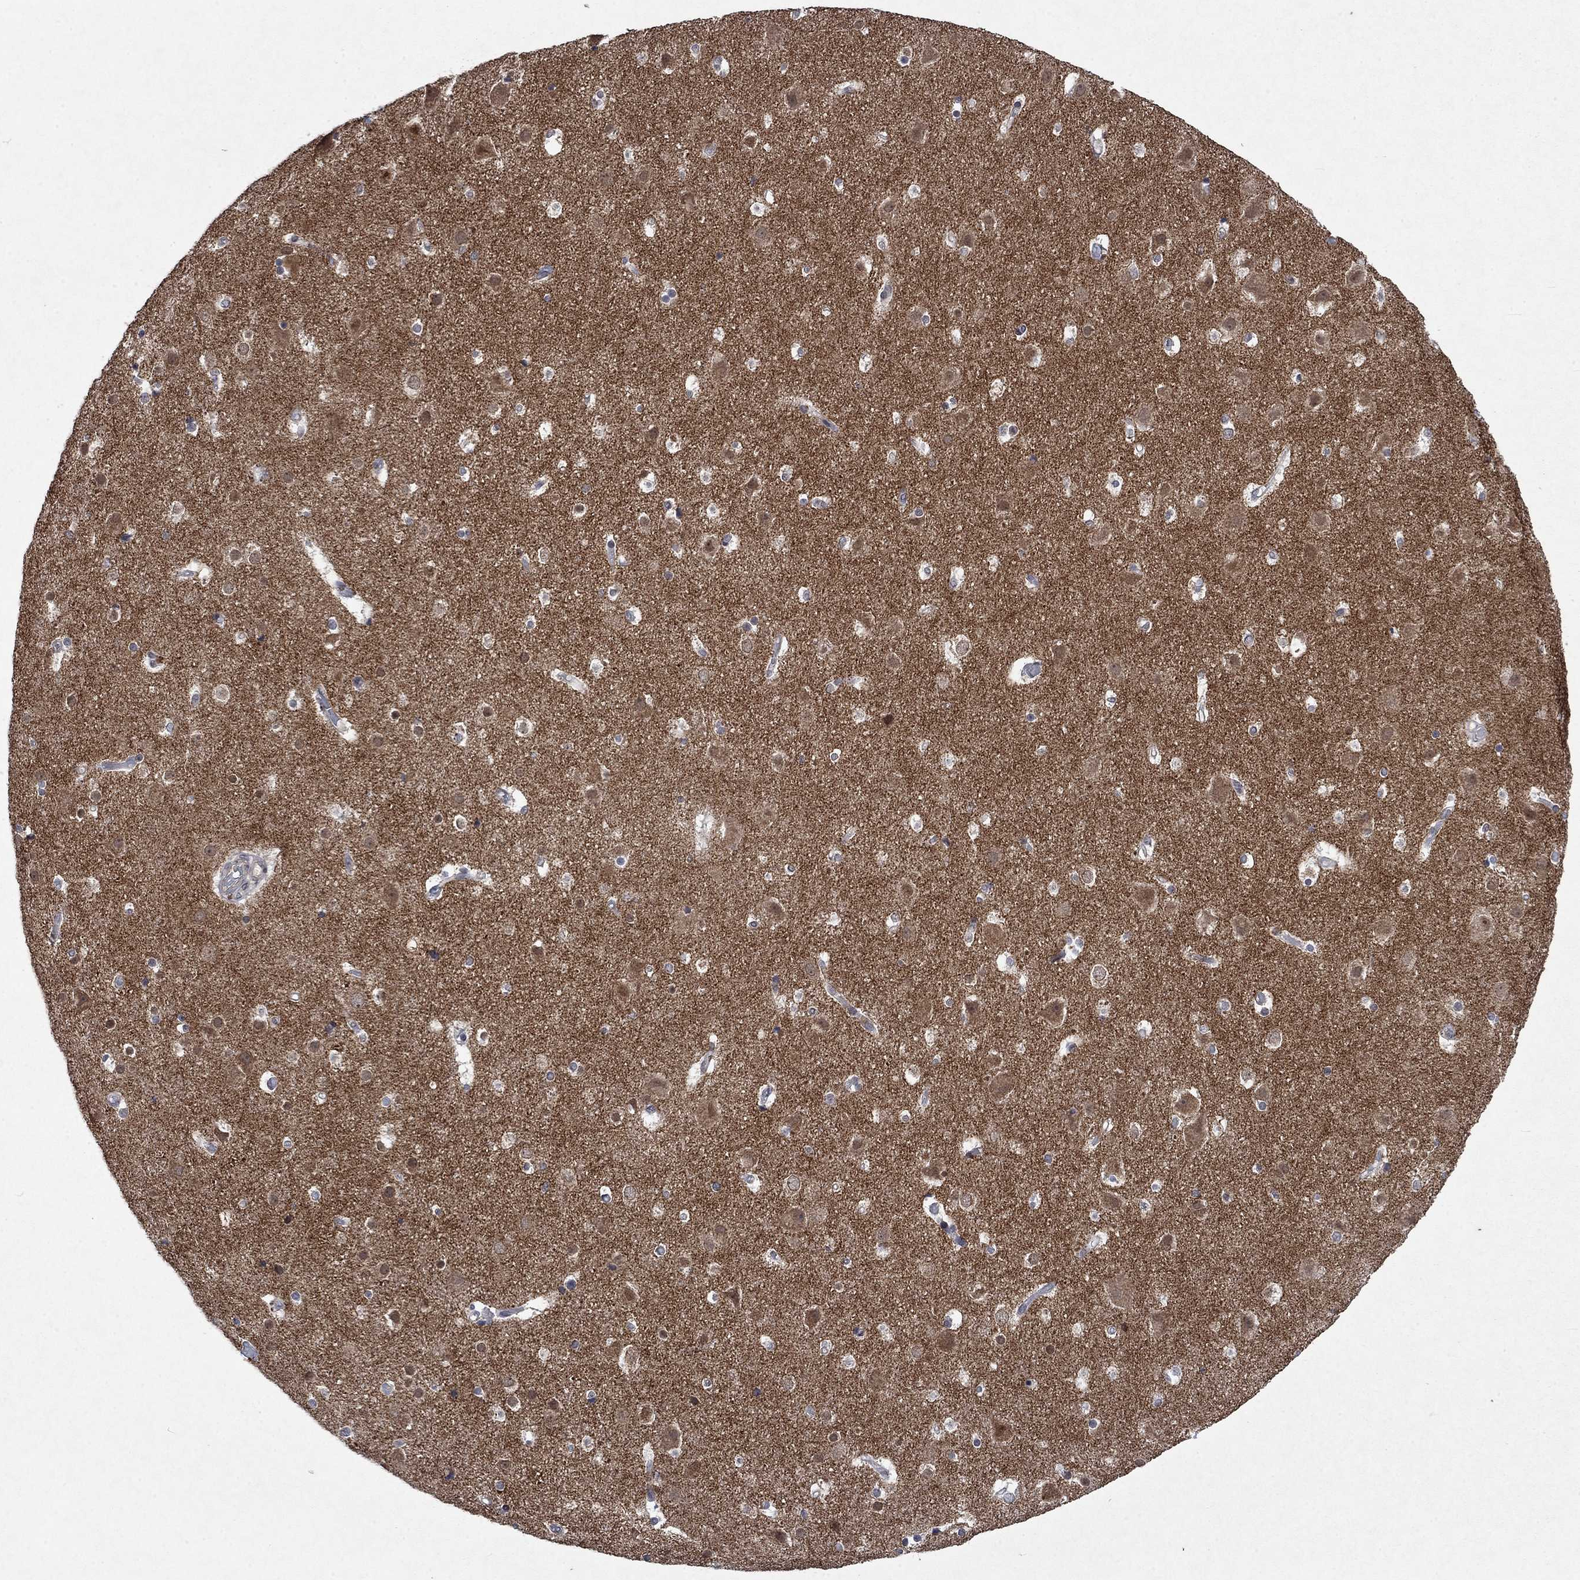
{"staining": {"intensity": "negative", "quantity": "none", "location": "none"}, "tissue": "cerebral cortex", "cell_type": "Endothelial cells", "image_type": "normal", "snomed": [{"axis": "morphology", "description": "Normal tissue, NOS"}, {"axis": "topography", "description": "Cerebral cortex"}], "caption": "This is an immunohistochemistry histopathology image of normal human cerebral cortex. There is no staining in endothelial cells.", "gene": "PPP1R9A", "patient": {"sex": "female", "age": 52}}